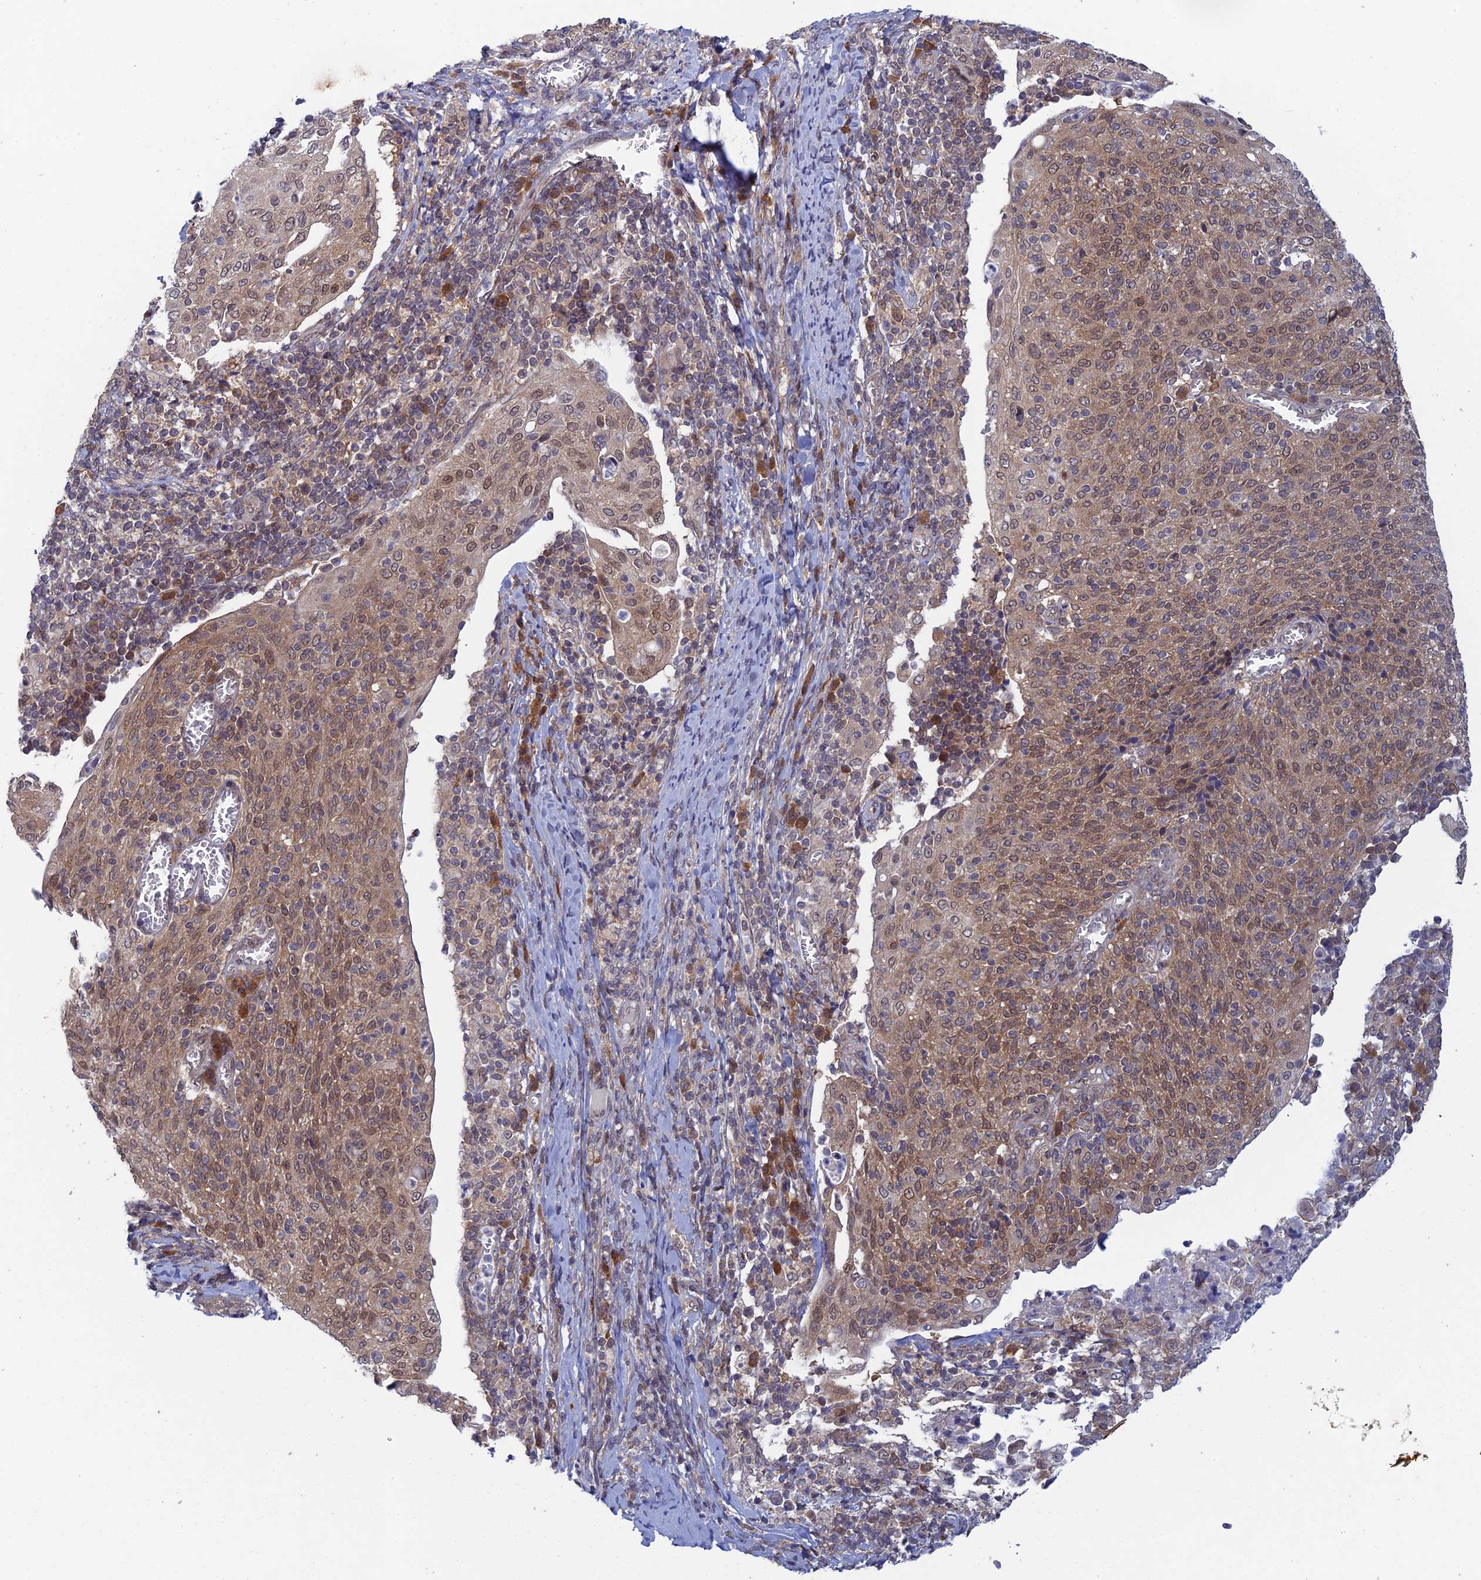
{"staining": {"intensity": "weak", "quantity": ">75%", "location": "cytoplasmic/membranous,nuclear"}, "tissue": "cervical cancer", "cell_type": "Tumor cells", "image_type": "cancer", "snomed": [{"axis": "morphology", "description": "Squamous cell carcinoma, NOS"}, {"axis": "topography", "description": "Cervix"}], "caption": "There is low levels of weak cytoplasmic/membranous and nuclear positivity in tumor cells of cervical cancer (squamous cell carcinoma), as demonstrated by immunohistochemical staining (brown color).", "gene": "SRA1", "patient": {"sex": "female", "age": 52}}